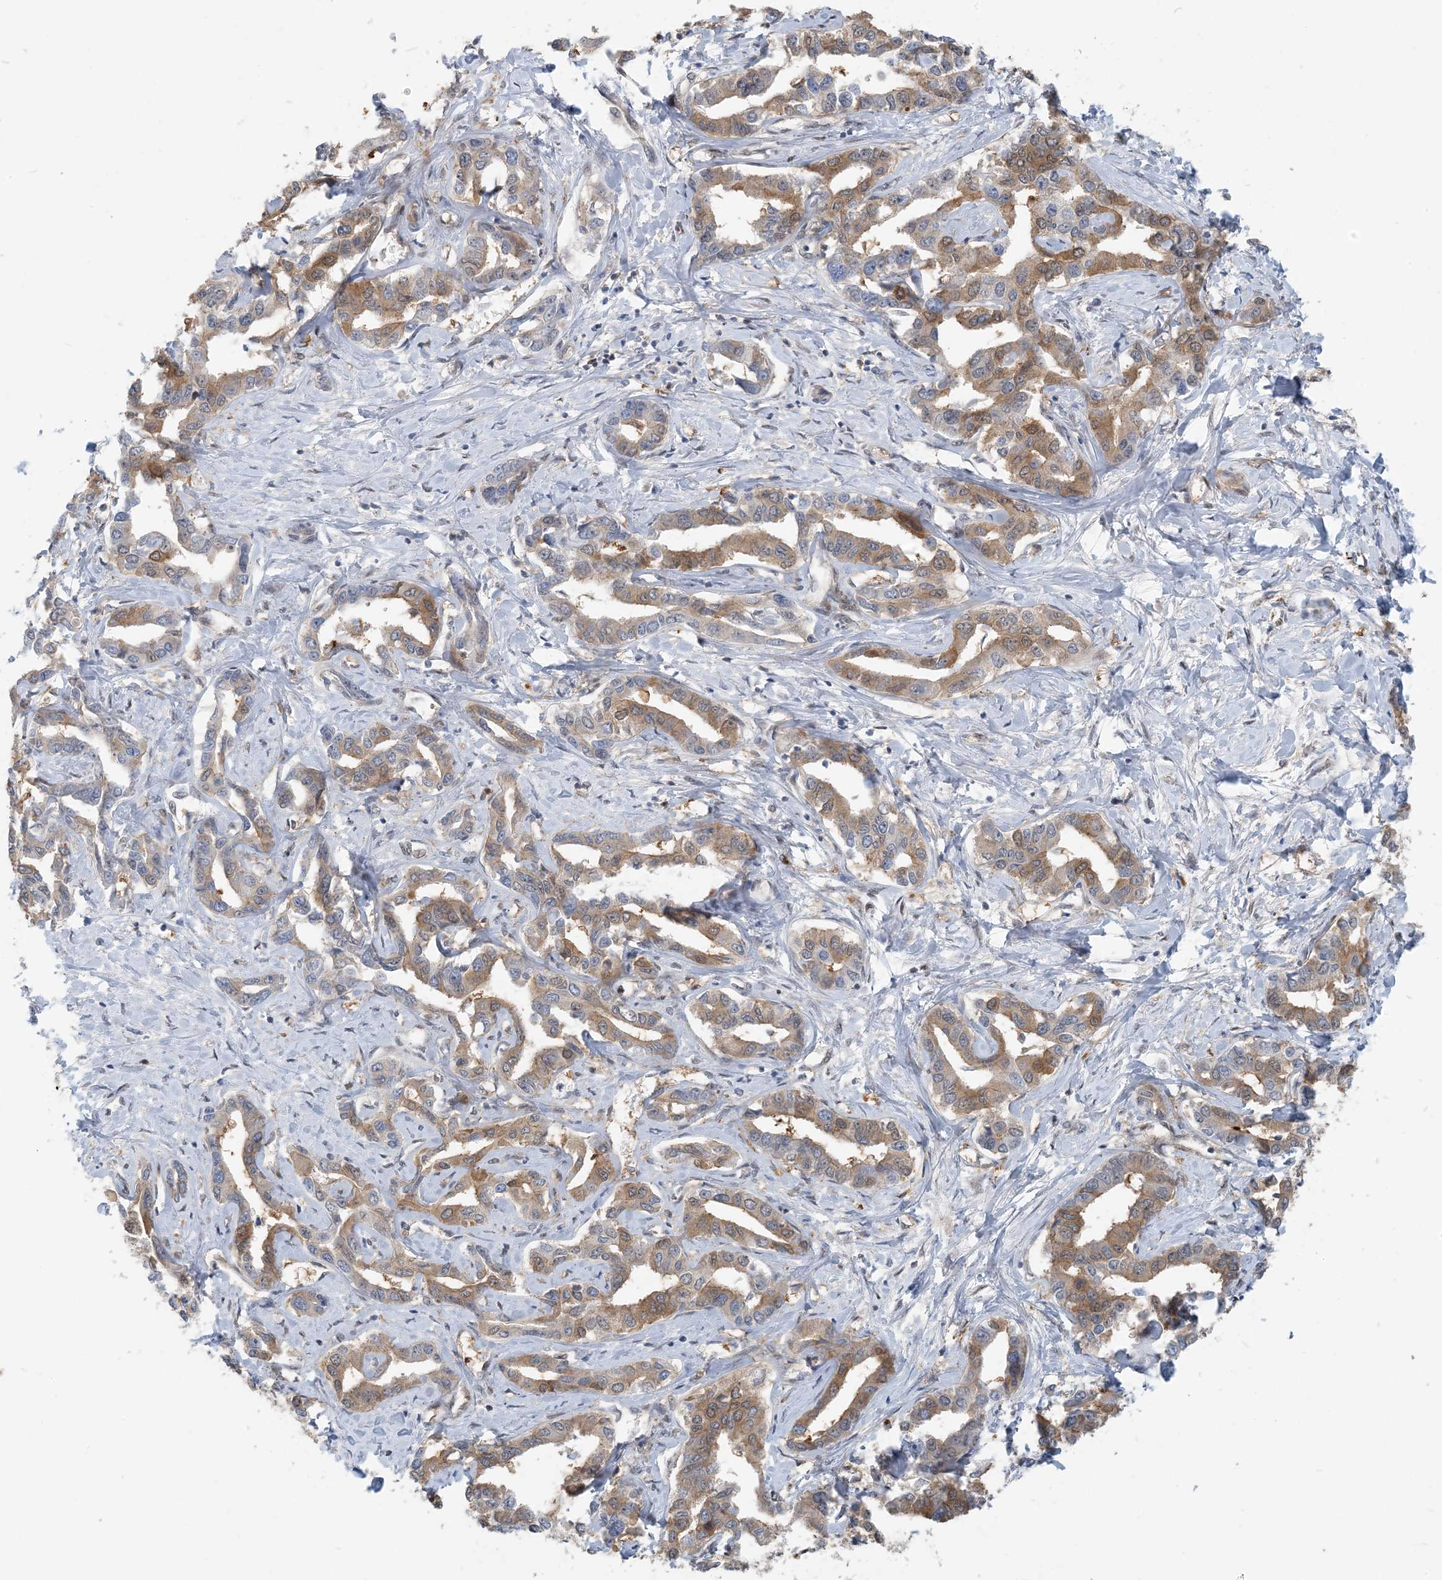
{"staining": {"intensity": "moderate", "quantity": ">75%", "location": "cytoplasmic/membranous"}, "tissue": "liver cancer", "cell_type": "Tumor cells", "image_type": "cancer", "snomed": [{"axis": "morphology", "description": "Cholangiocarcinoma"}, {"axis": "topography", "description": "Liver"}], "caption": "Immunohistochemical staining of human liver cancer shows medium levels of moderate cytoplasmic/membranous expression in approximately >75% of tumor cells. (DAB IHC, brown staining for protein, blue staining for nuclei).", "gene": "ZC3H12A", "patient": {"sex": "male", "age": 59}}